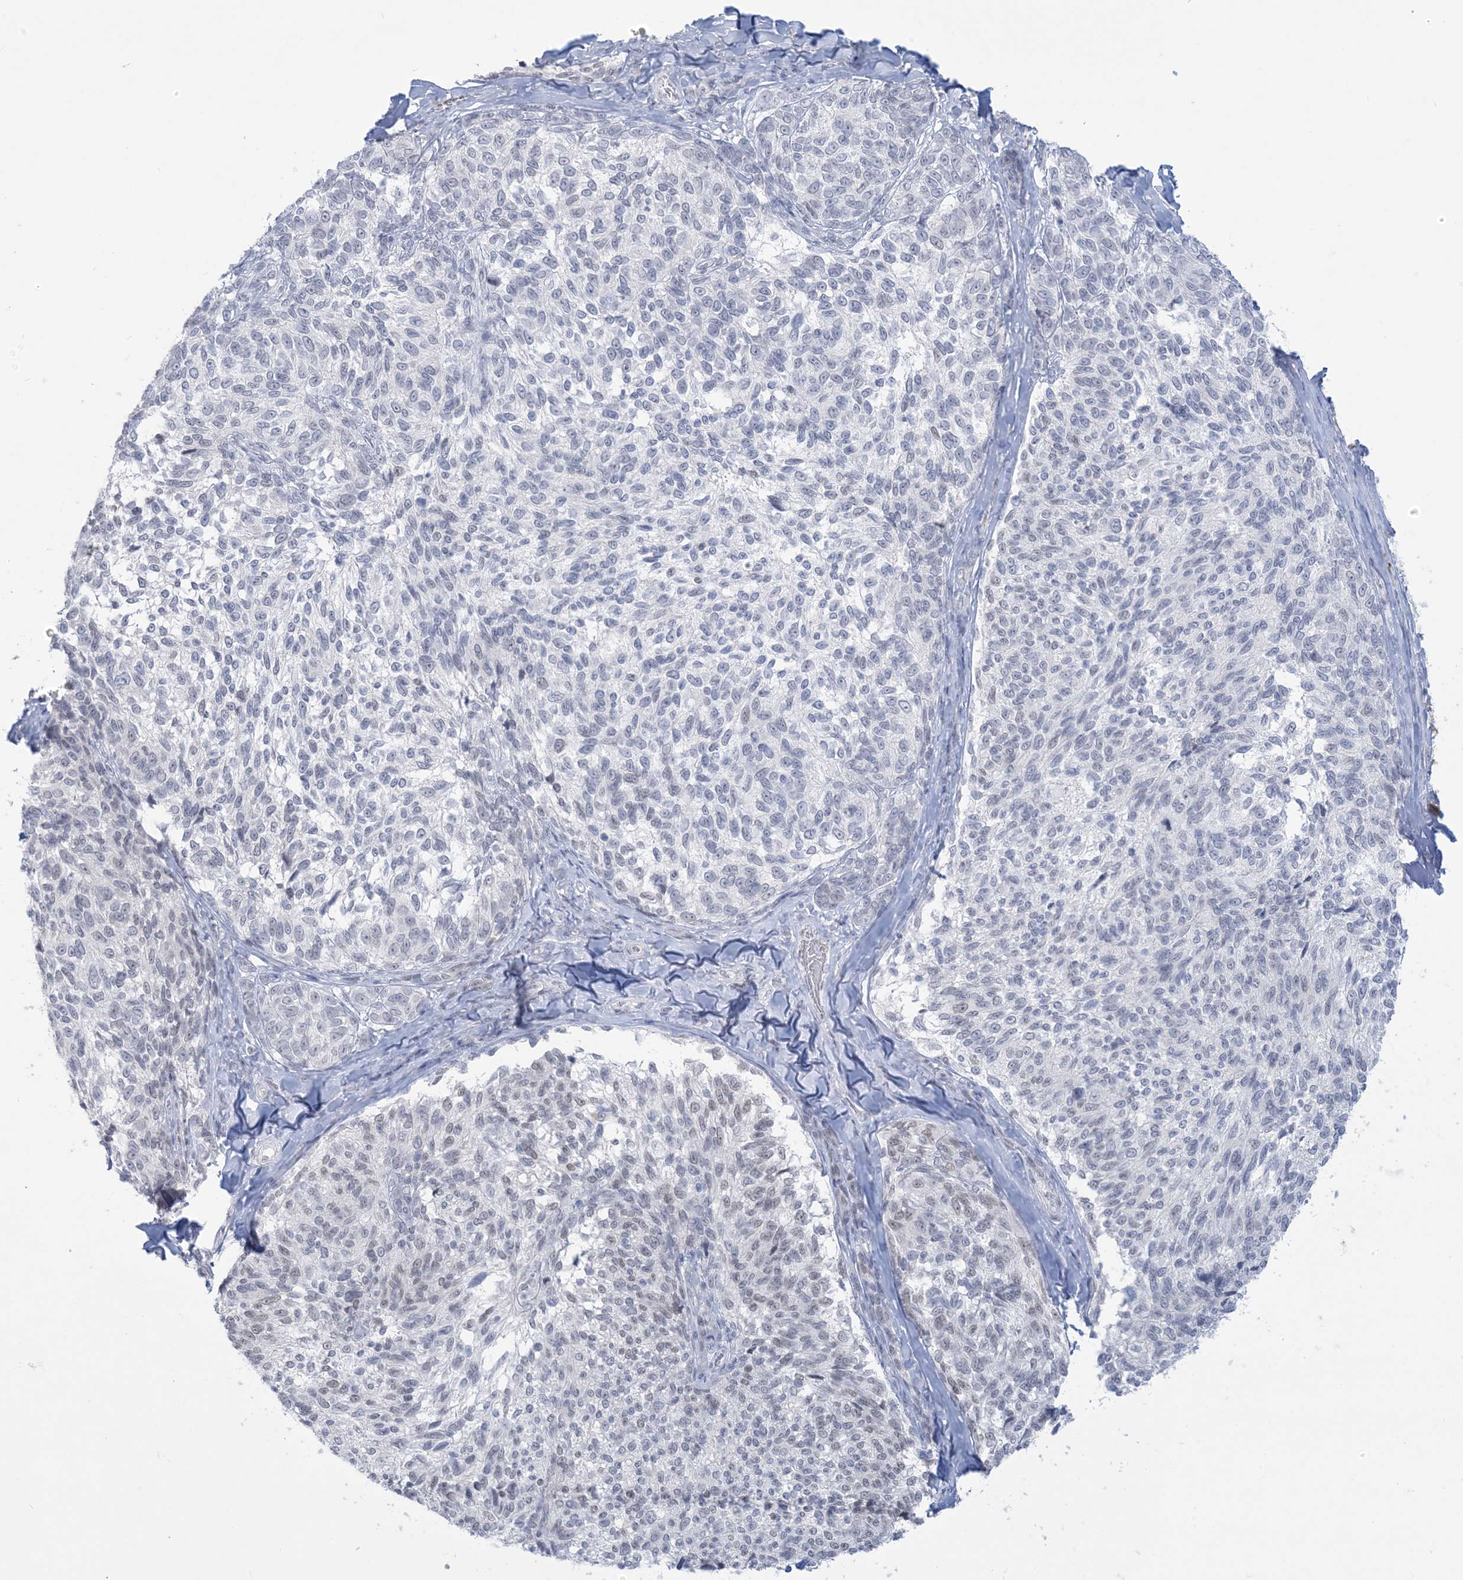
{"staining": {"intensity": "negative", "quantity": "none", "location": "none"}, "tissue": "melanoma", "cell_type": "Tumor cells", "image_type": "cancer", "snomed": [{"axis": "morphology", "description": "Malignant melanoma, NOS"}, {"axis": "topography", "description": "Skin"}], "caption": "The IHC image has no significant expression in tumor cells of melanoma tissue.", "gene": "HOMEZ", "patient": {"sex": "female", "age": 73}}